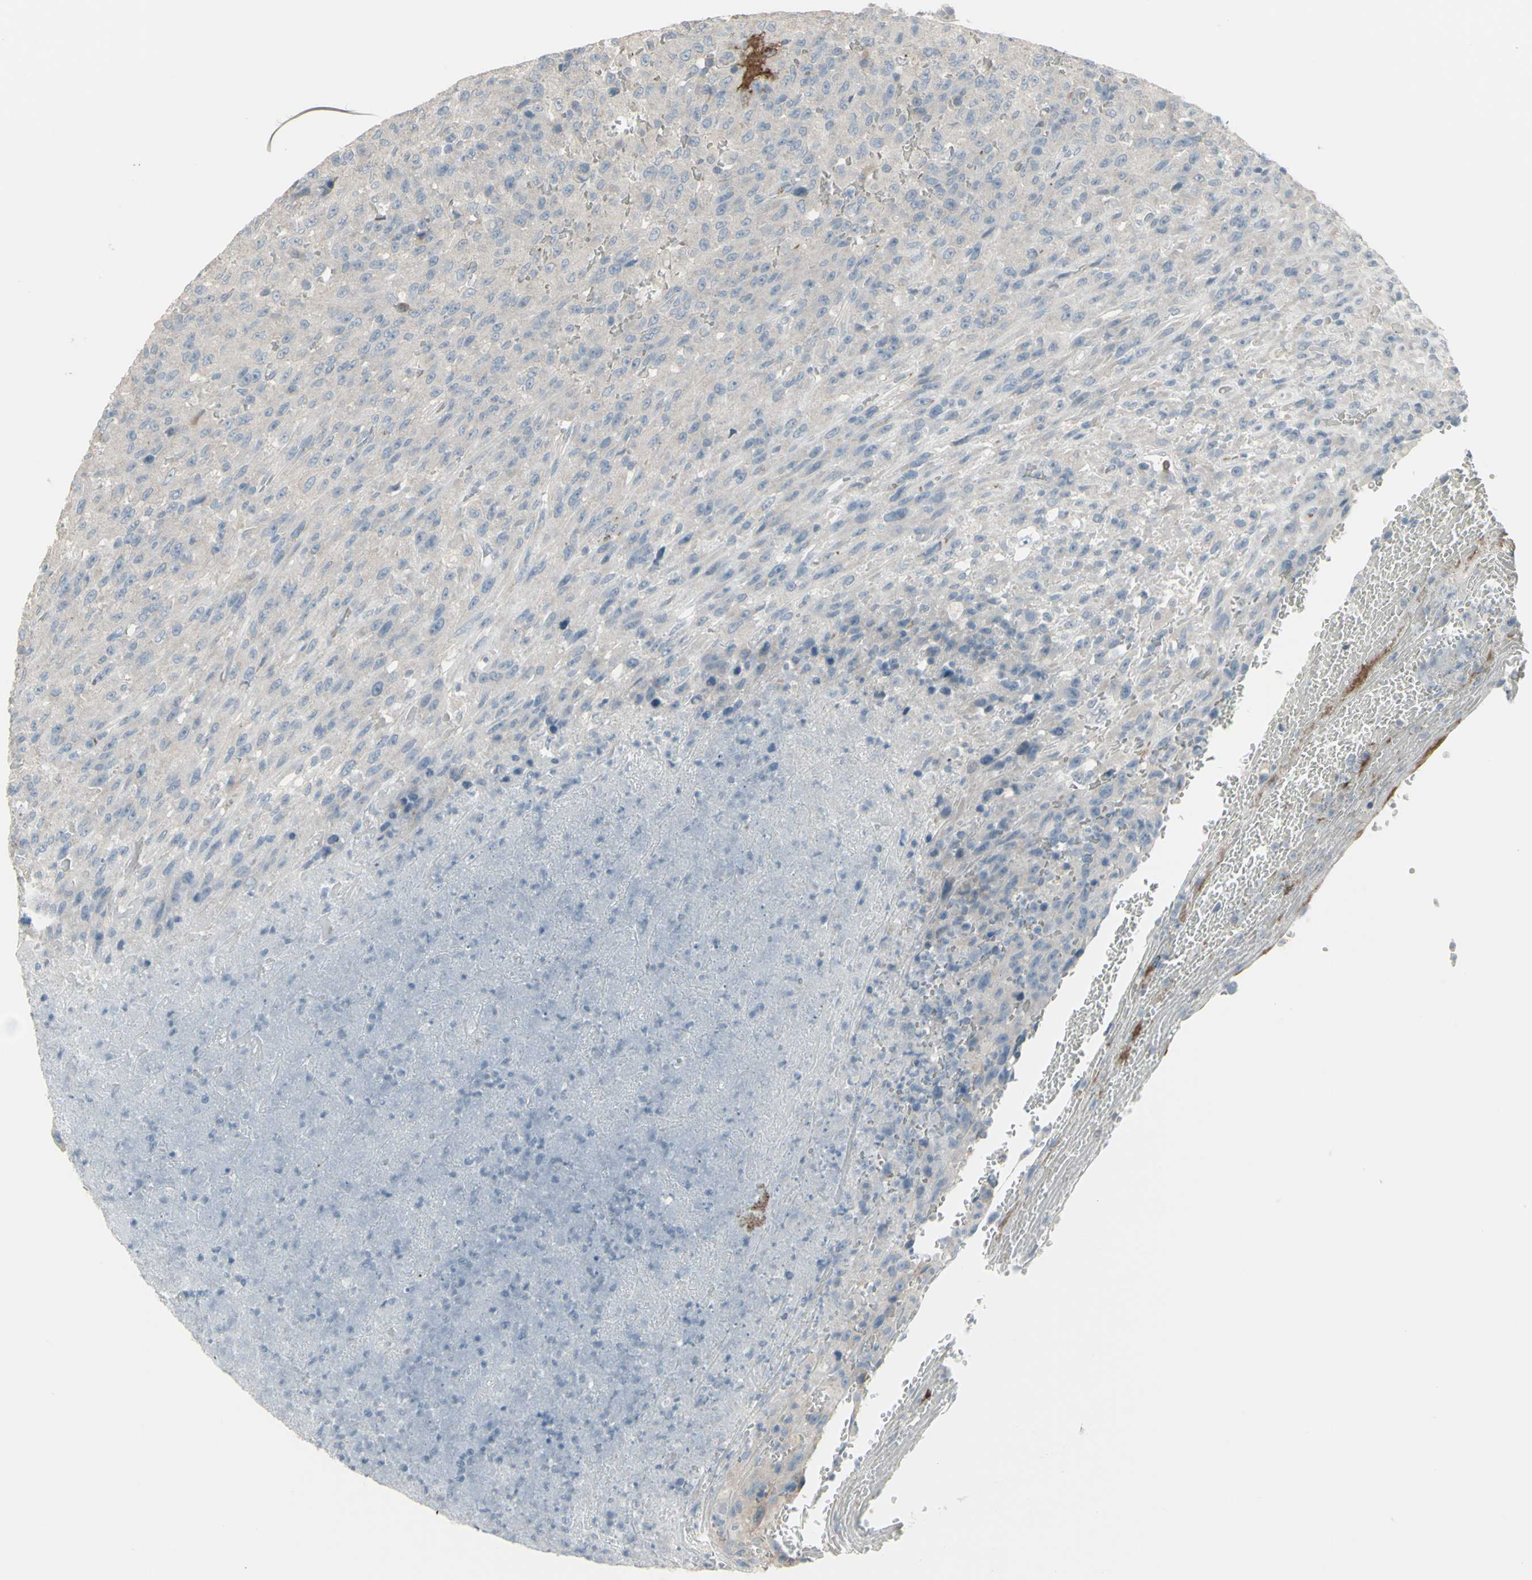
{"staining": {"intensity": "weak", "quantity": "<25%", "location": "cytoplasmic/membranous"}, "tissue": "urothelial cancer", "cell_type": "Tumor cells", "image_type": "cancer", "snomed": [{"axis": "morphology", "description": "Urothelial carcinoma, High grade"}, {"axis": "topography", "description": "Urinary bladder"}], "caption": "High magnification brightfield microscopy of high-grade urothelial carcinoma stained with DAB (brown) and counterstained with hematoxylin (blue): tumor cells show no significant expression.", "gene": "CD79B", "patient": {"sex": "male", "age": 66}}